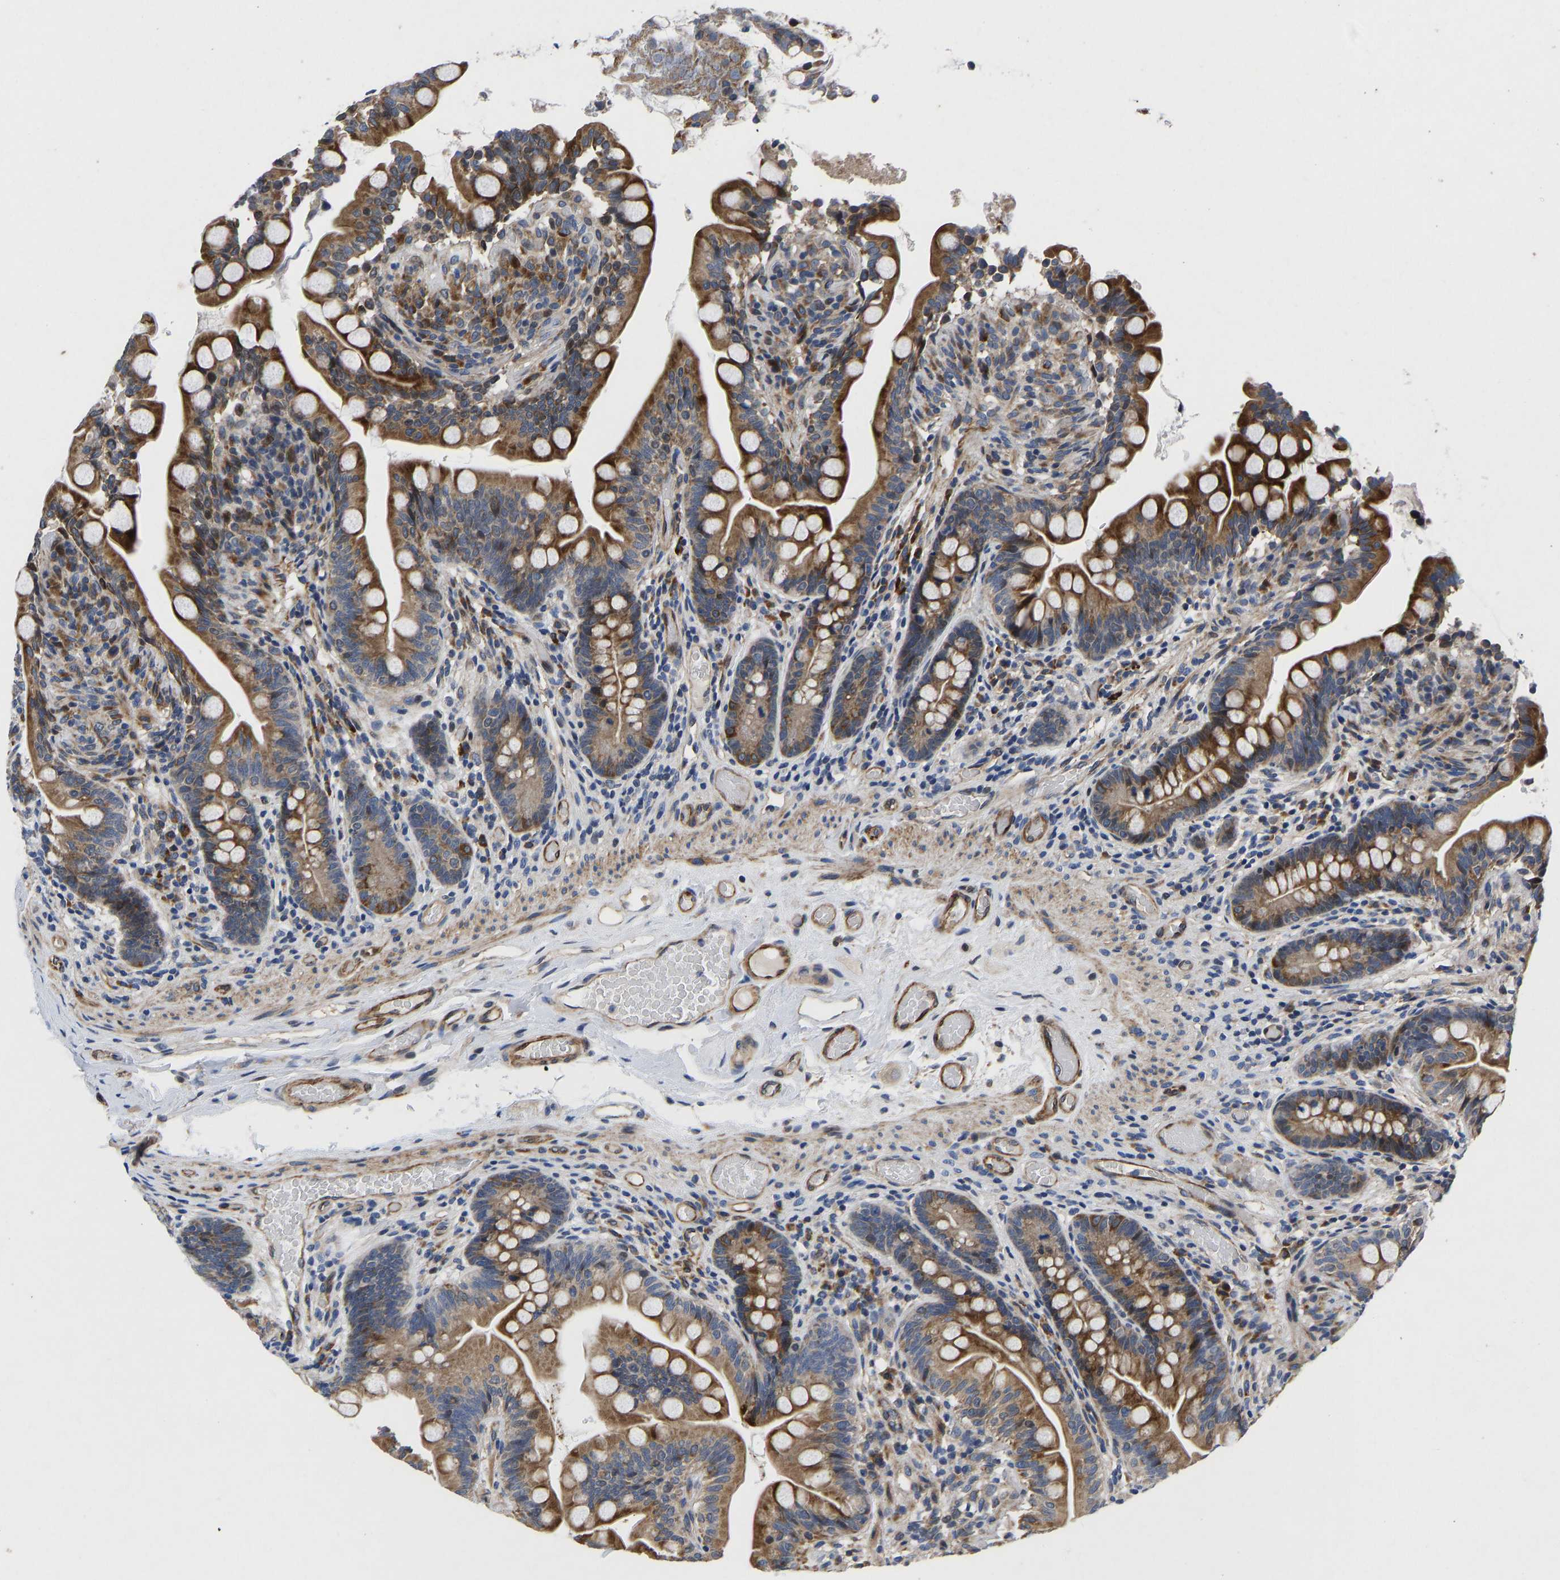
{"staining": {"intensity": "moderate", "quantity": ">75%", "location": "cytoplasmic/membranous"}, "tissue": "small intestine", "cell_type": "Glandular cells", "image_type": "normal", "snomed": [{"axis": "morphology", "description": "Normal tissue, NOS"}, {"axis": "topography", "description": "Small intestine"}], "caption": "Small intestine stained for a protein shows moderate cytoplasmic/membranous positivity in glandular cells. The protein is stained brown, and the nuclei are stained in blue (DAB IHC with brightfield microscopy, high magnification).", "gene": "TMEM38B", "patient": {"sex": "female", "age": 56}}